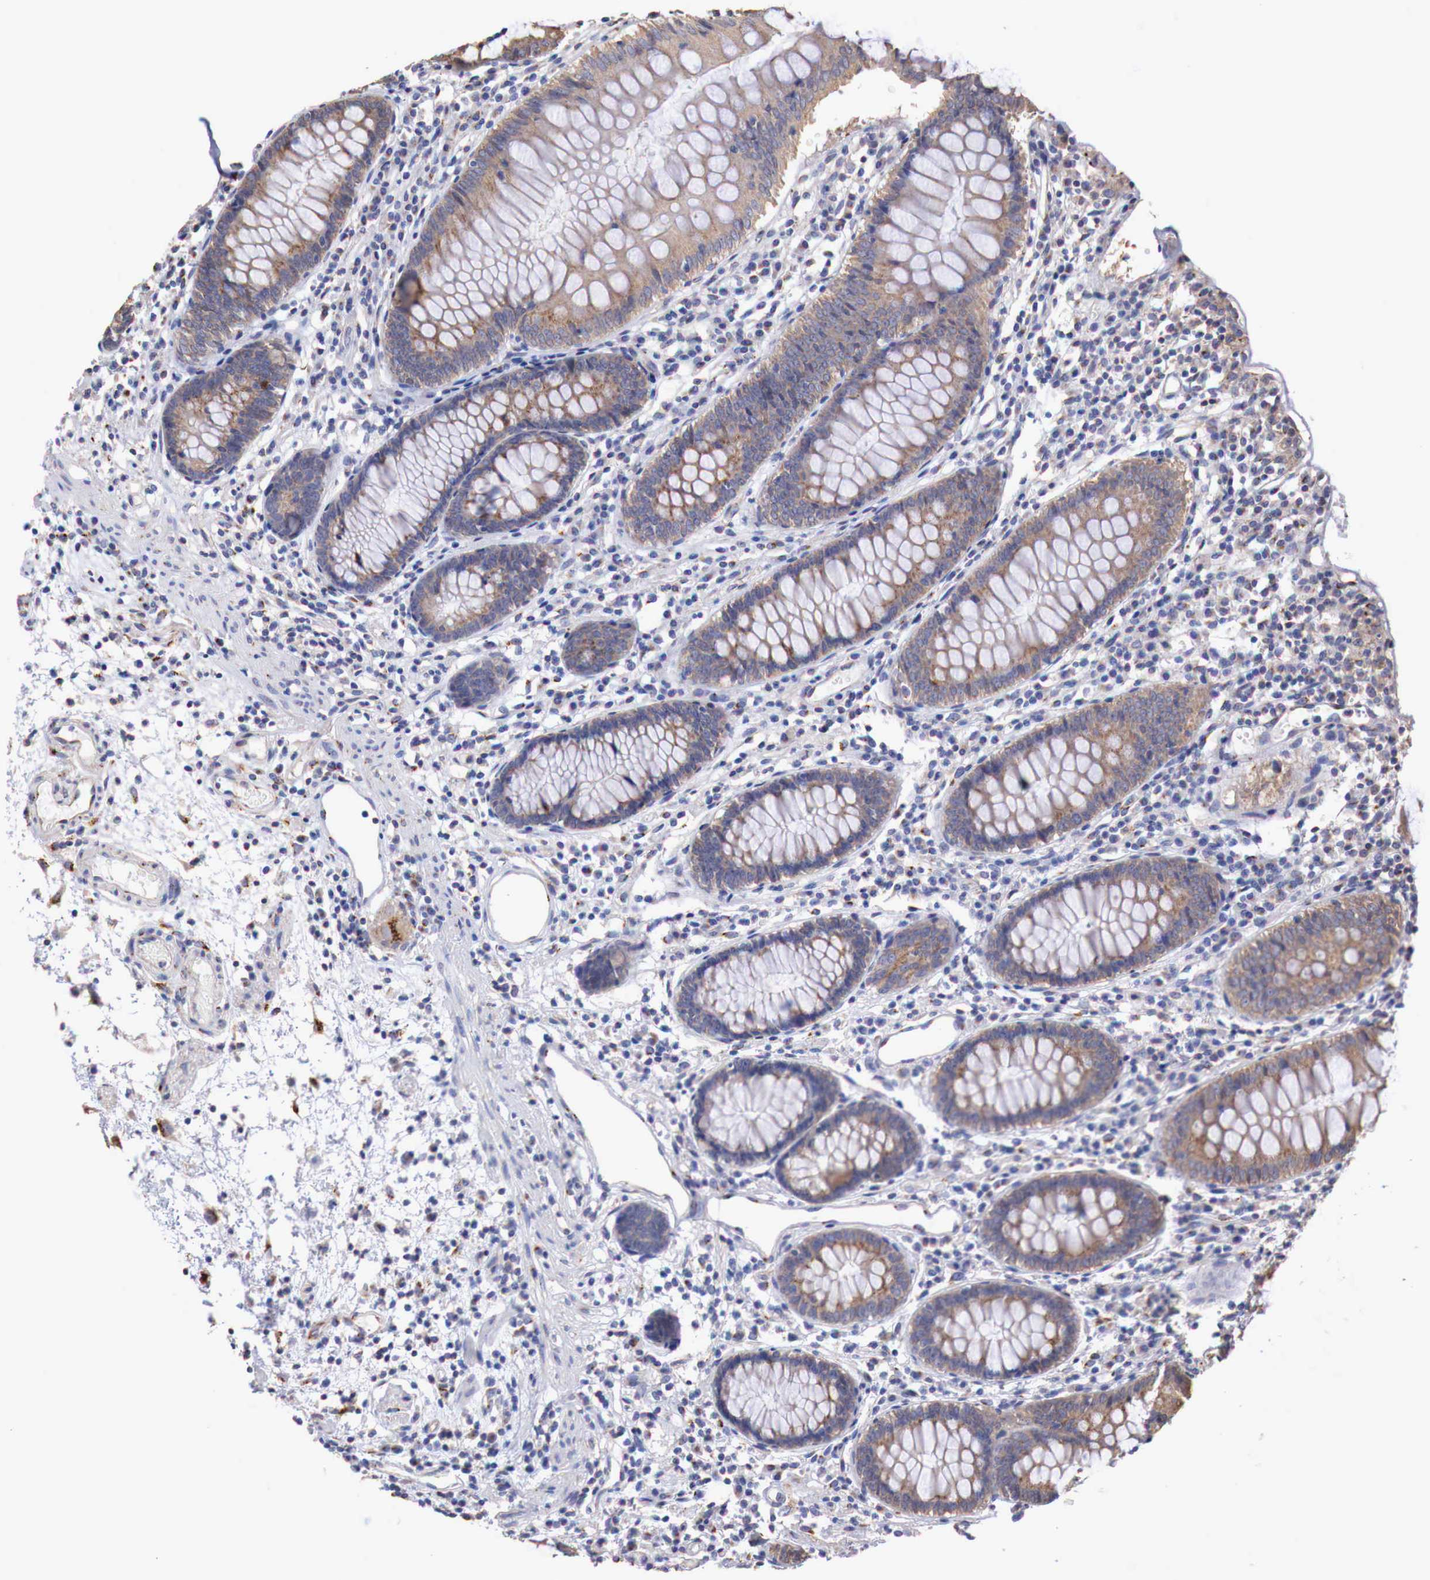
{"staining": {"intensity": "weak", "quantity": ">75%", "location": "cytoplasmic/membranous"}, "tissue": "colon", "cell_type": "Endothelial cells", "image_type": "normal", "snomed": [{"axis": "morphology", "description": "Normal tissue, NOS"}, {"axis": "topography", "description": "Colon"}], "caption": "Immunohistochemical staining of unremarkable colon exhibits >75% levels of weak cytoplasmic/membranous protein staining in about >75% of endothelial cells.", "gene": "SYAP1", "patient": {"sex": "female", "age": 55}}